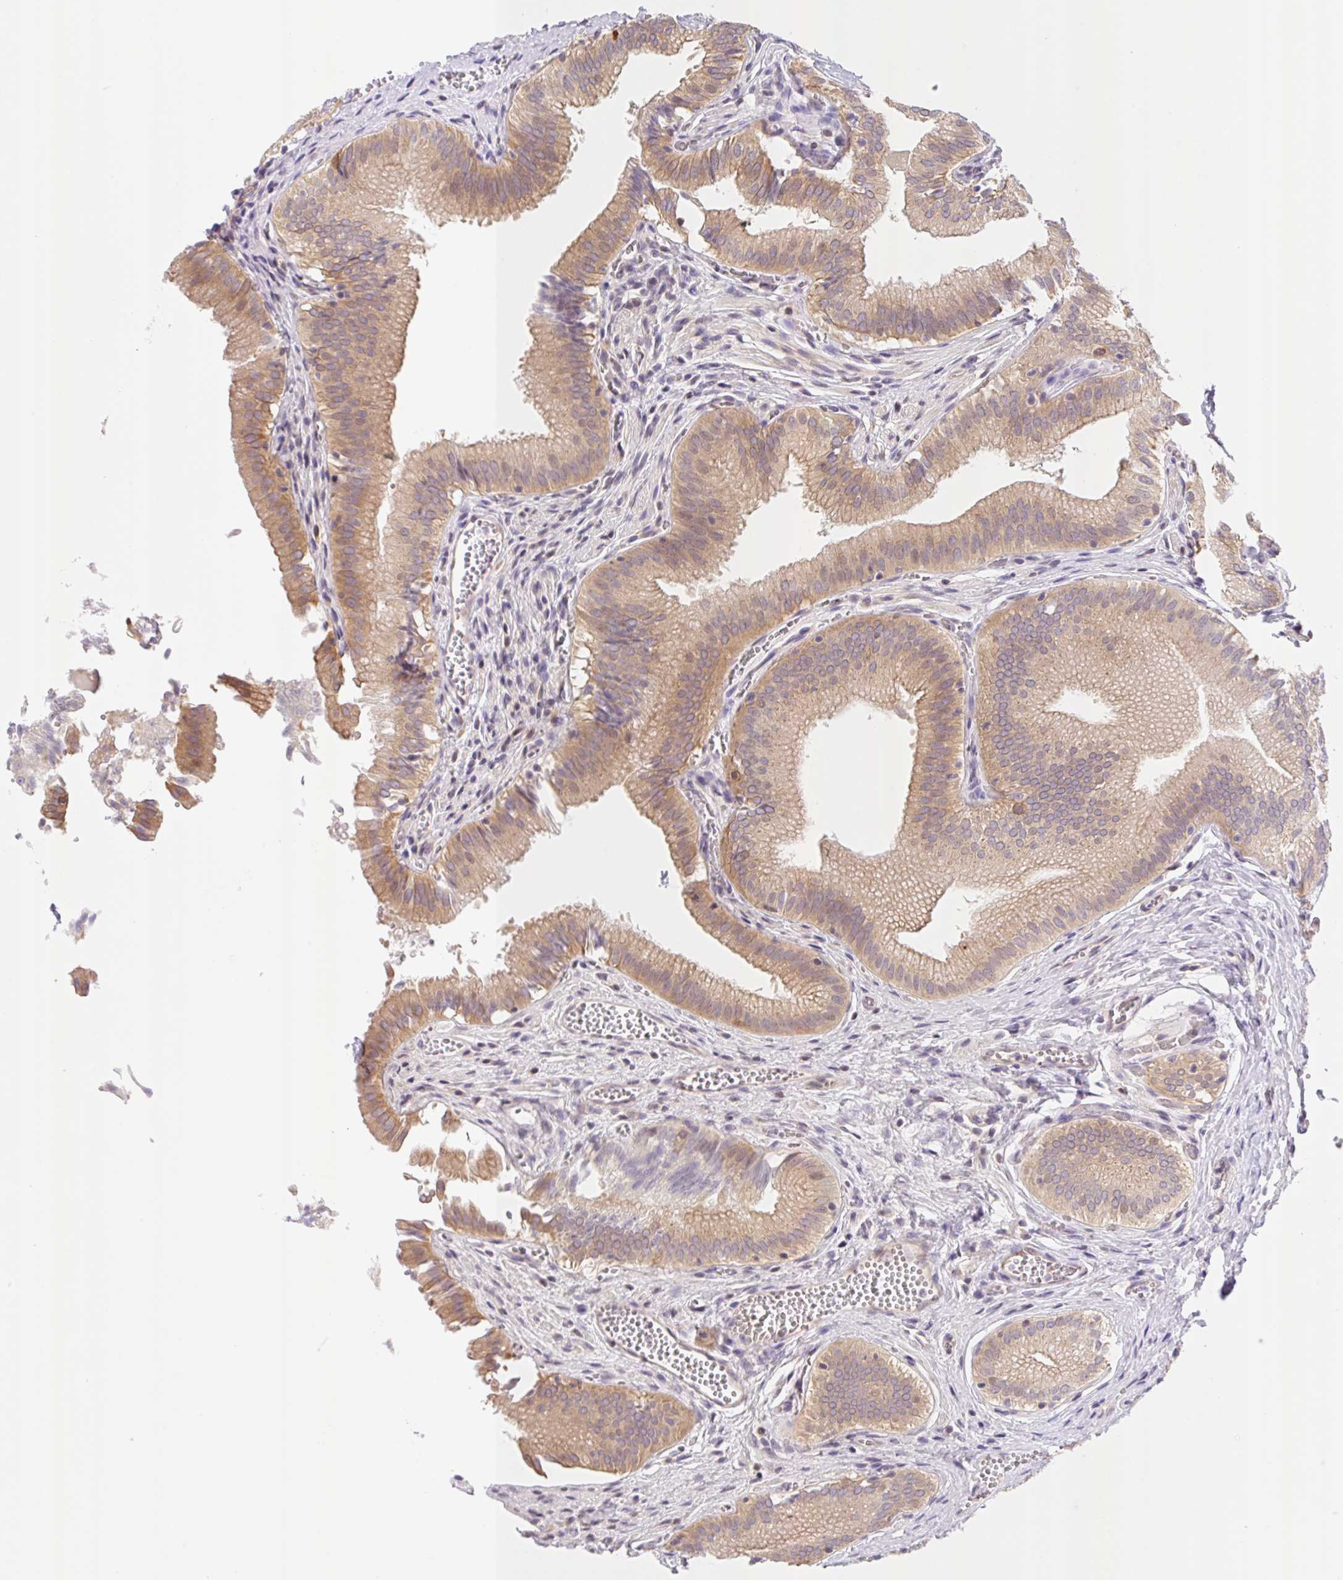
{"staining": {"intensity": "moderate", "quantity": ">75%", "location": "cytoplasmic/membranous"}, "tissue": "gallbladder", "cell_type": "Glandular cells", "image_type": "normal", "snomed": [{"axis": "morphology", "description": "Normal tissue, NOS"}, {"axis": "topography", "description": "Gallbladder"}, {"axis": "topography", "description": "Peripheral nerve tissue"}], "caption": "The immunohistochemical stain shows moderate cytoplasmic/membranous positivity in glandular cells of benign gallbladder. (DAB = brown stain, brightfield microscopy at high magnification).", "gene": "TBPL2", "patient": {"sex": "male", "age": 17}}